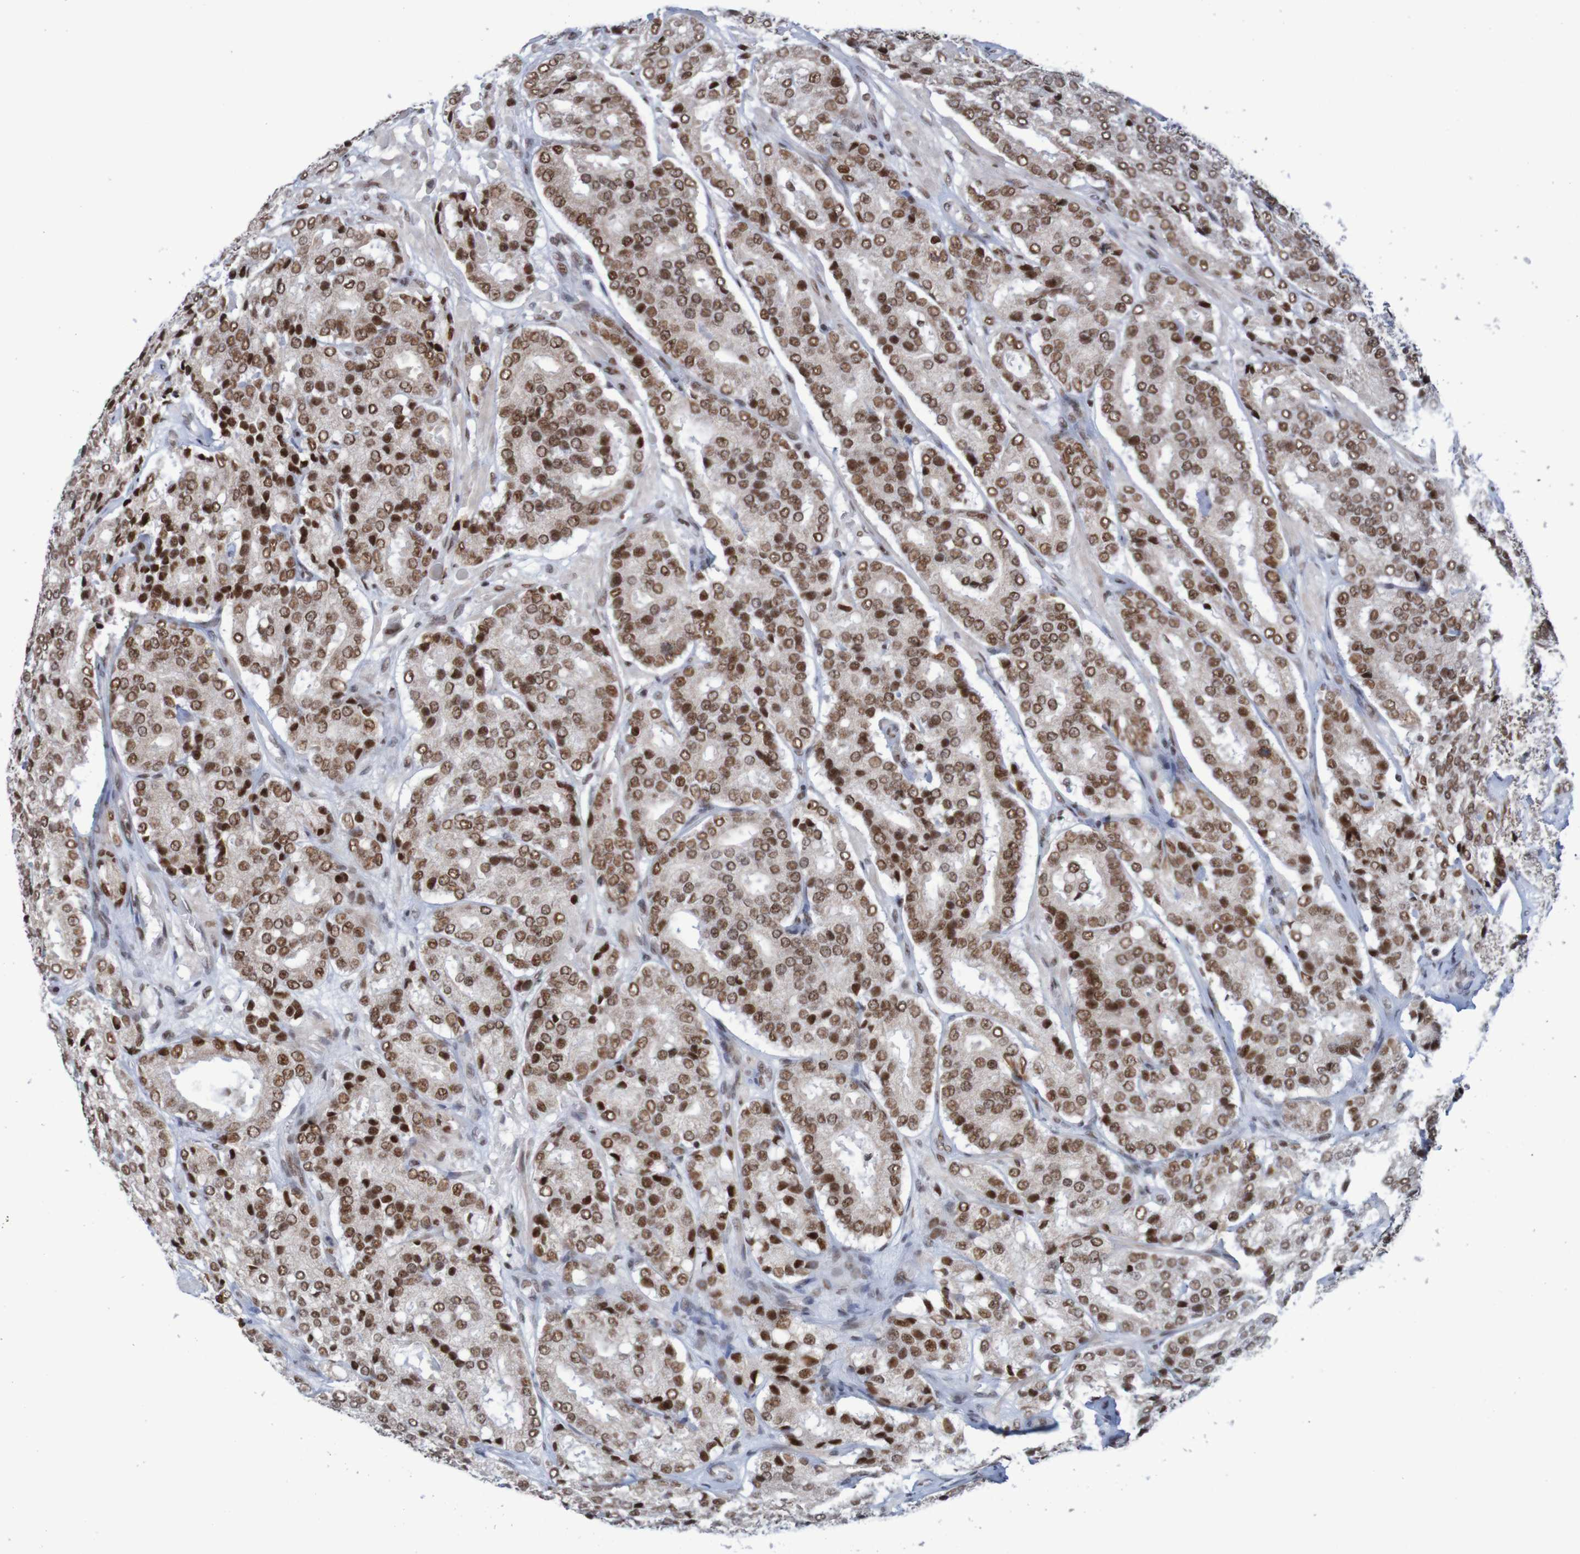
{"staining": {"intensity": "moderate", "quantity": ">75%", "location": "nuclear"}, "tissue": "prostate cancer", "cell_type": "Tumor cells", "image_type": "cancer", "snomed": [{"axis": "morphology", "description": "Adenocarcinoma, High grade"}, {"axis": "topography", "description": "Prostate"}], "caption": "Protein expression analysis of prostate cancer (adenocarcinoma (high-grade)) reveals moderate nuclear staining in about >75% of tumor cells.", "gene": "THRAP3", "patient": {"sex": "male", "age": 65}}